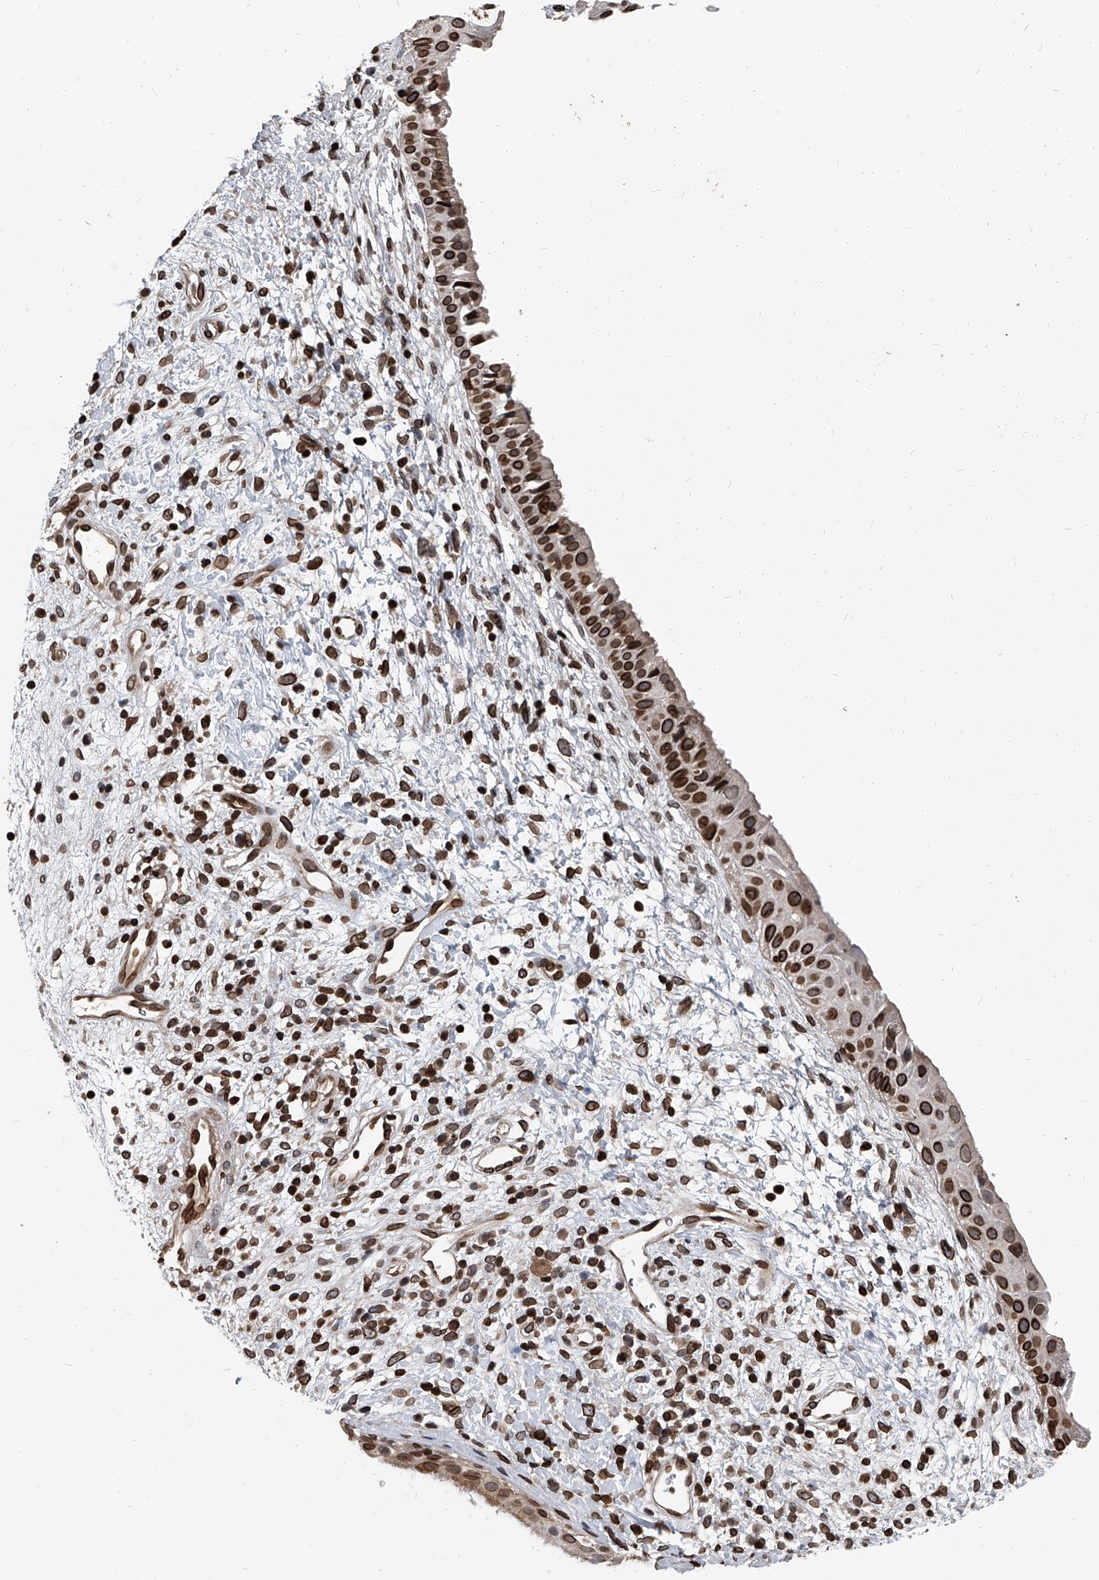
{"staining": {"intensity": "strong", "quantity": ">75%", "location": "cytoplasmic/membranous,nuclear"}, "tissue": "nasopharynx", "cell_type": "Respiratory epithelial cells", "image_type": "normal", "snomed": [{"axis": "morphology", "description": "Normal tissue, NOS"}, {"axis": "topography", "description": "Nasopharynx"}], "caption": "The photomicrograph displays staining of benign nasopharynx, revealing strong cytoplasmic/membranous,nuclear protein staining (brown color) within respiratory epithelial cells. The protein of interest is shown in brown color, while the nuclei are stained blue.", "gene": "PHF20", "patient": {"sex": "male", "age": 22}}